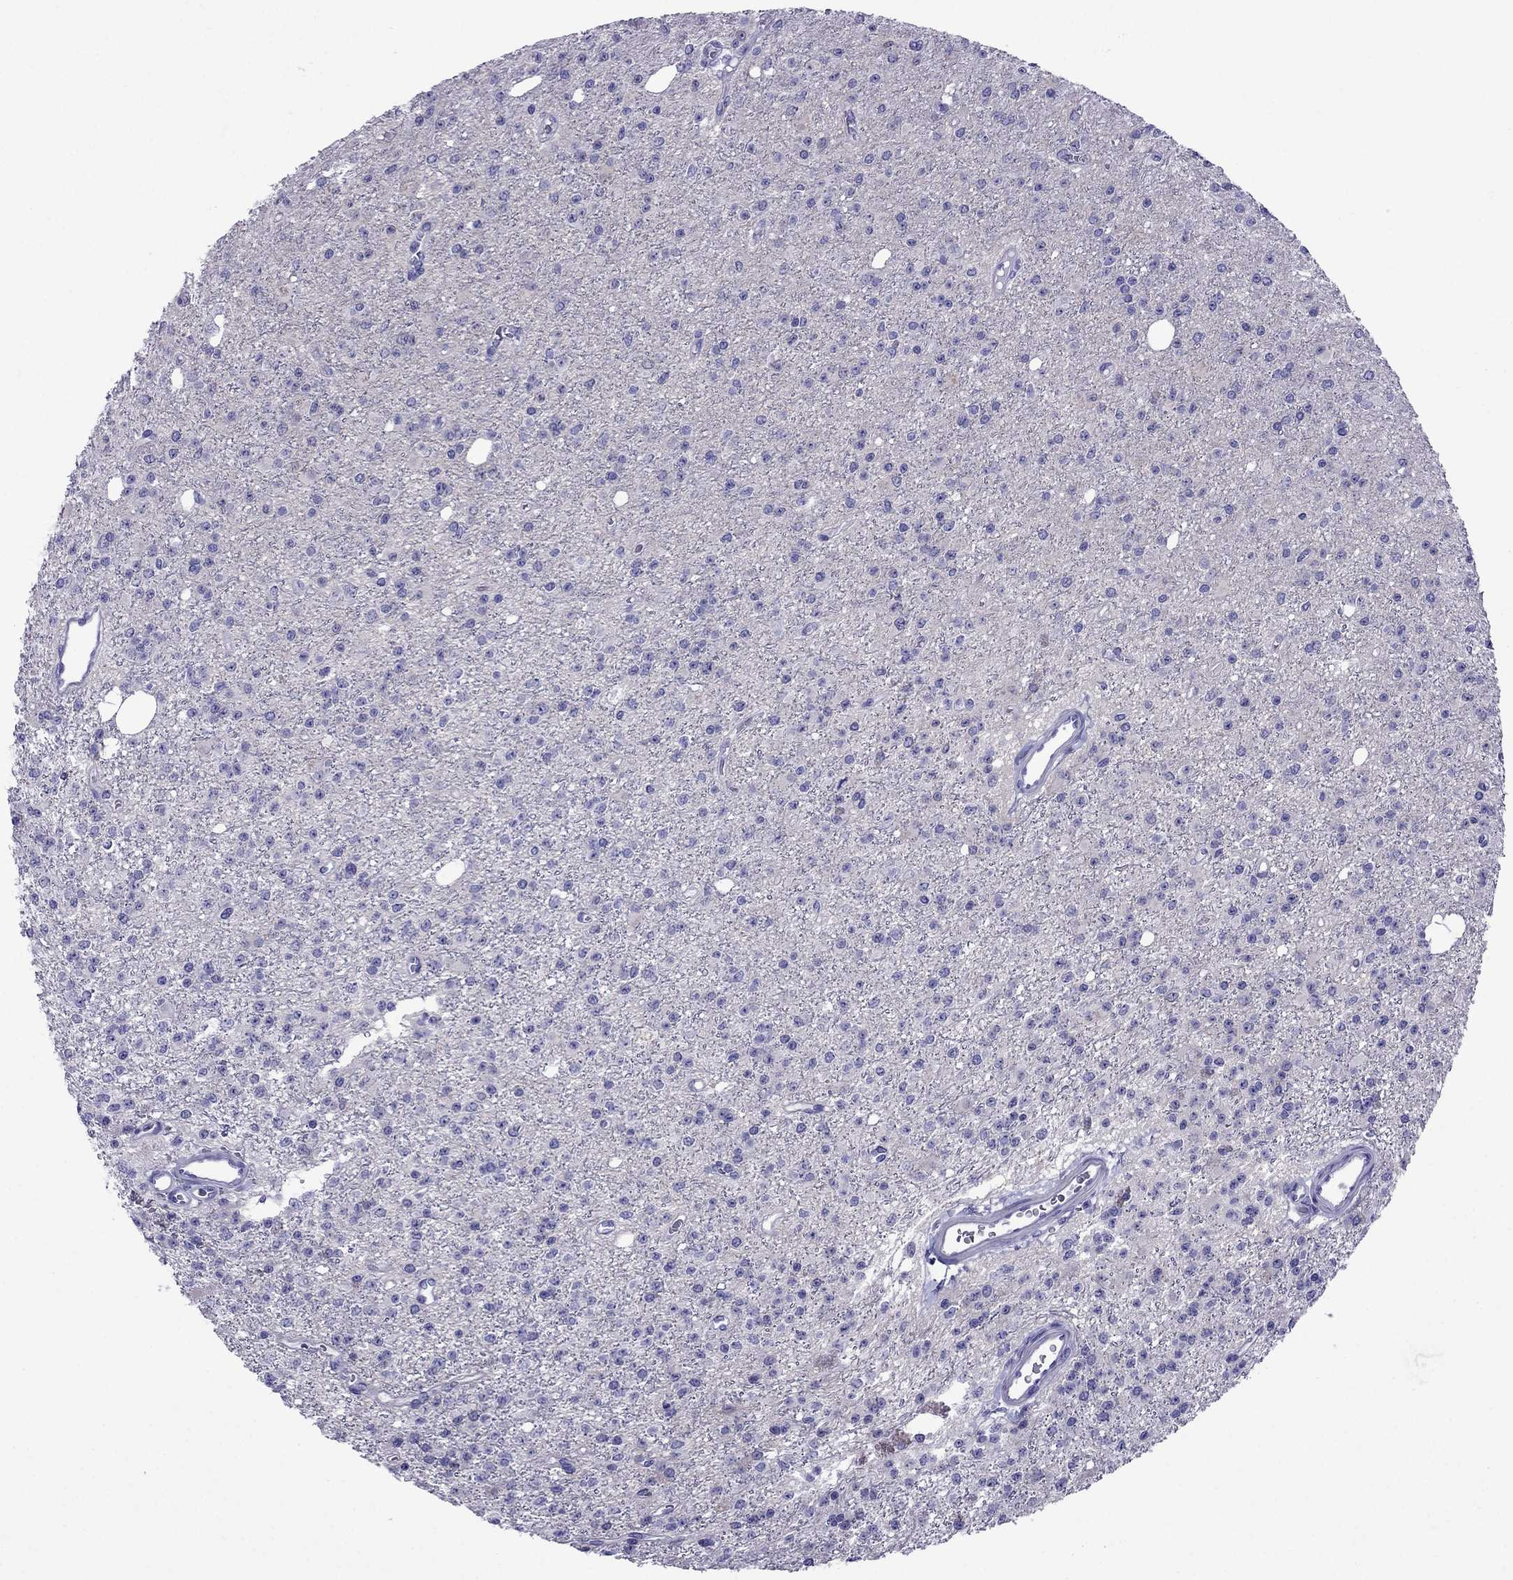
{"staining": {"intensity": "negative", "quantity": "none", "location": "none"}, "tissue": "glioma", "cell_type": "Tumor cells", "image_type": "cancer", "snomed": [{"axis": "morphology", "description": "Glioma, malignant, Low grade"}, {"axis": "topography", "description": "Brain"}], "caption": "A high-resolution histopathology image shows IHC staining of glioma, which demonstrates no significant positivity in tumor cells.", "gene": "CRYBA1", "patient": {"sex": "female", "age": 45}}